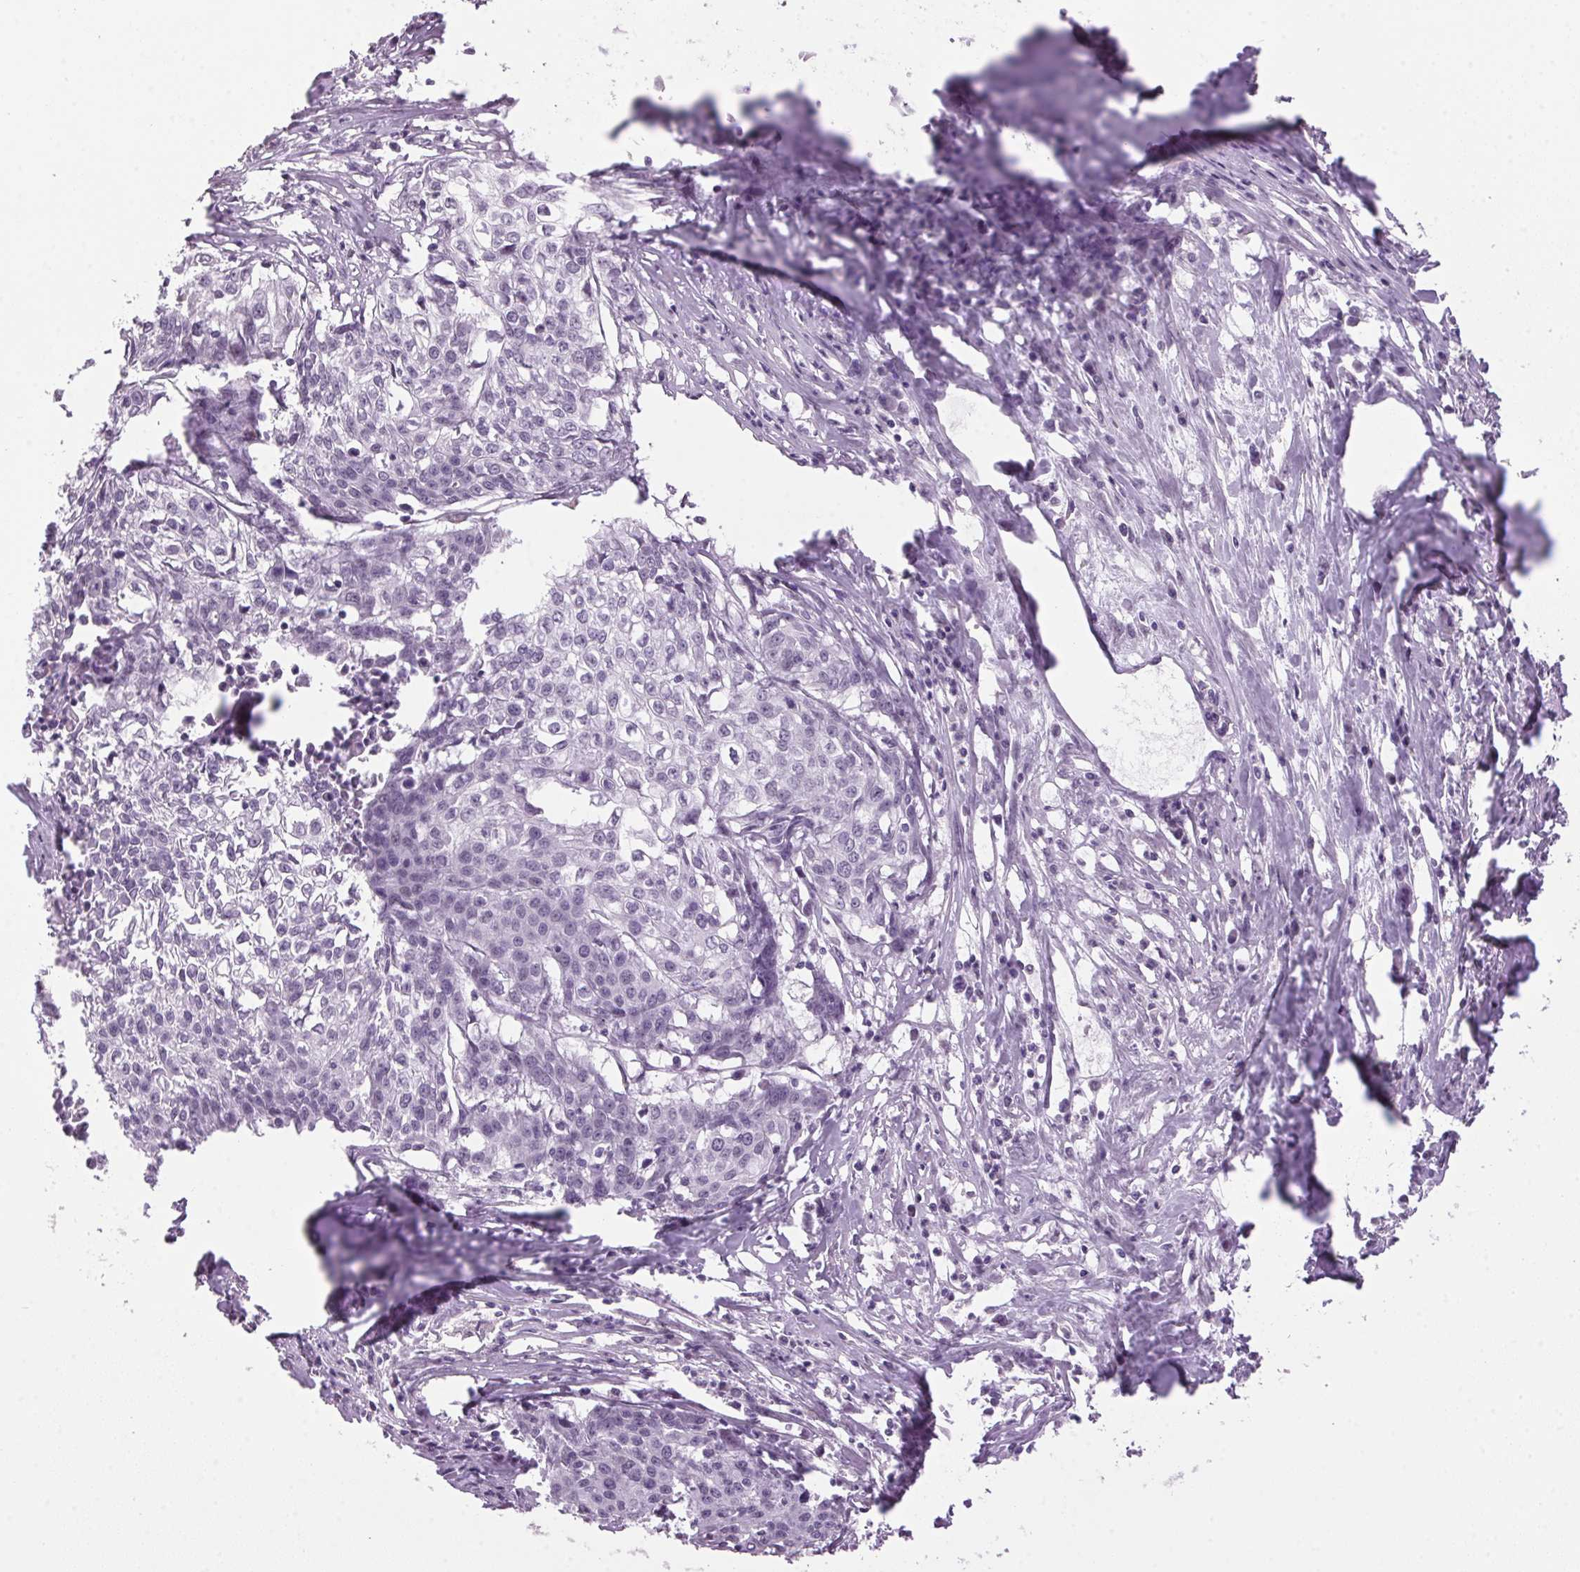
{"staining": {"intensity": "negative", "quantity": "none", "location": "none"}, "tissue": "cervical cancer", "cell_type": "Tumor cells", "image_type": "cancer", "snomed": [{"axis": "morphology", "description": "Squamous cell carcinoma, NOS"}, {"axis": "topography", "description": "Cervix"}], "caption": "High magnification brightfield microscopy of cervical cancer stained with DAB (3,3'-diaminobenzidine) (brown) and counterstained with hematoxylin (blue): tumor cells show no significant expression.", "gene": "VWA3B", "patient": {"sex": "female", "age": 39}}